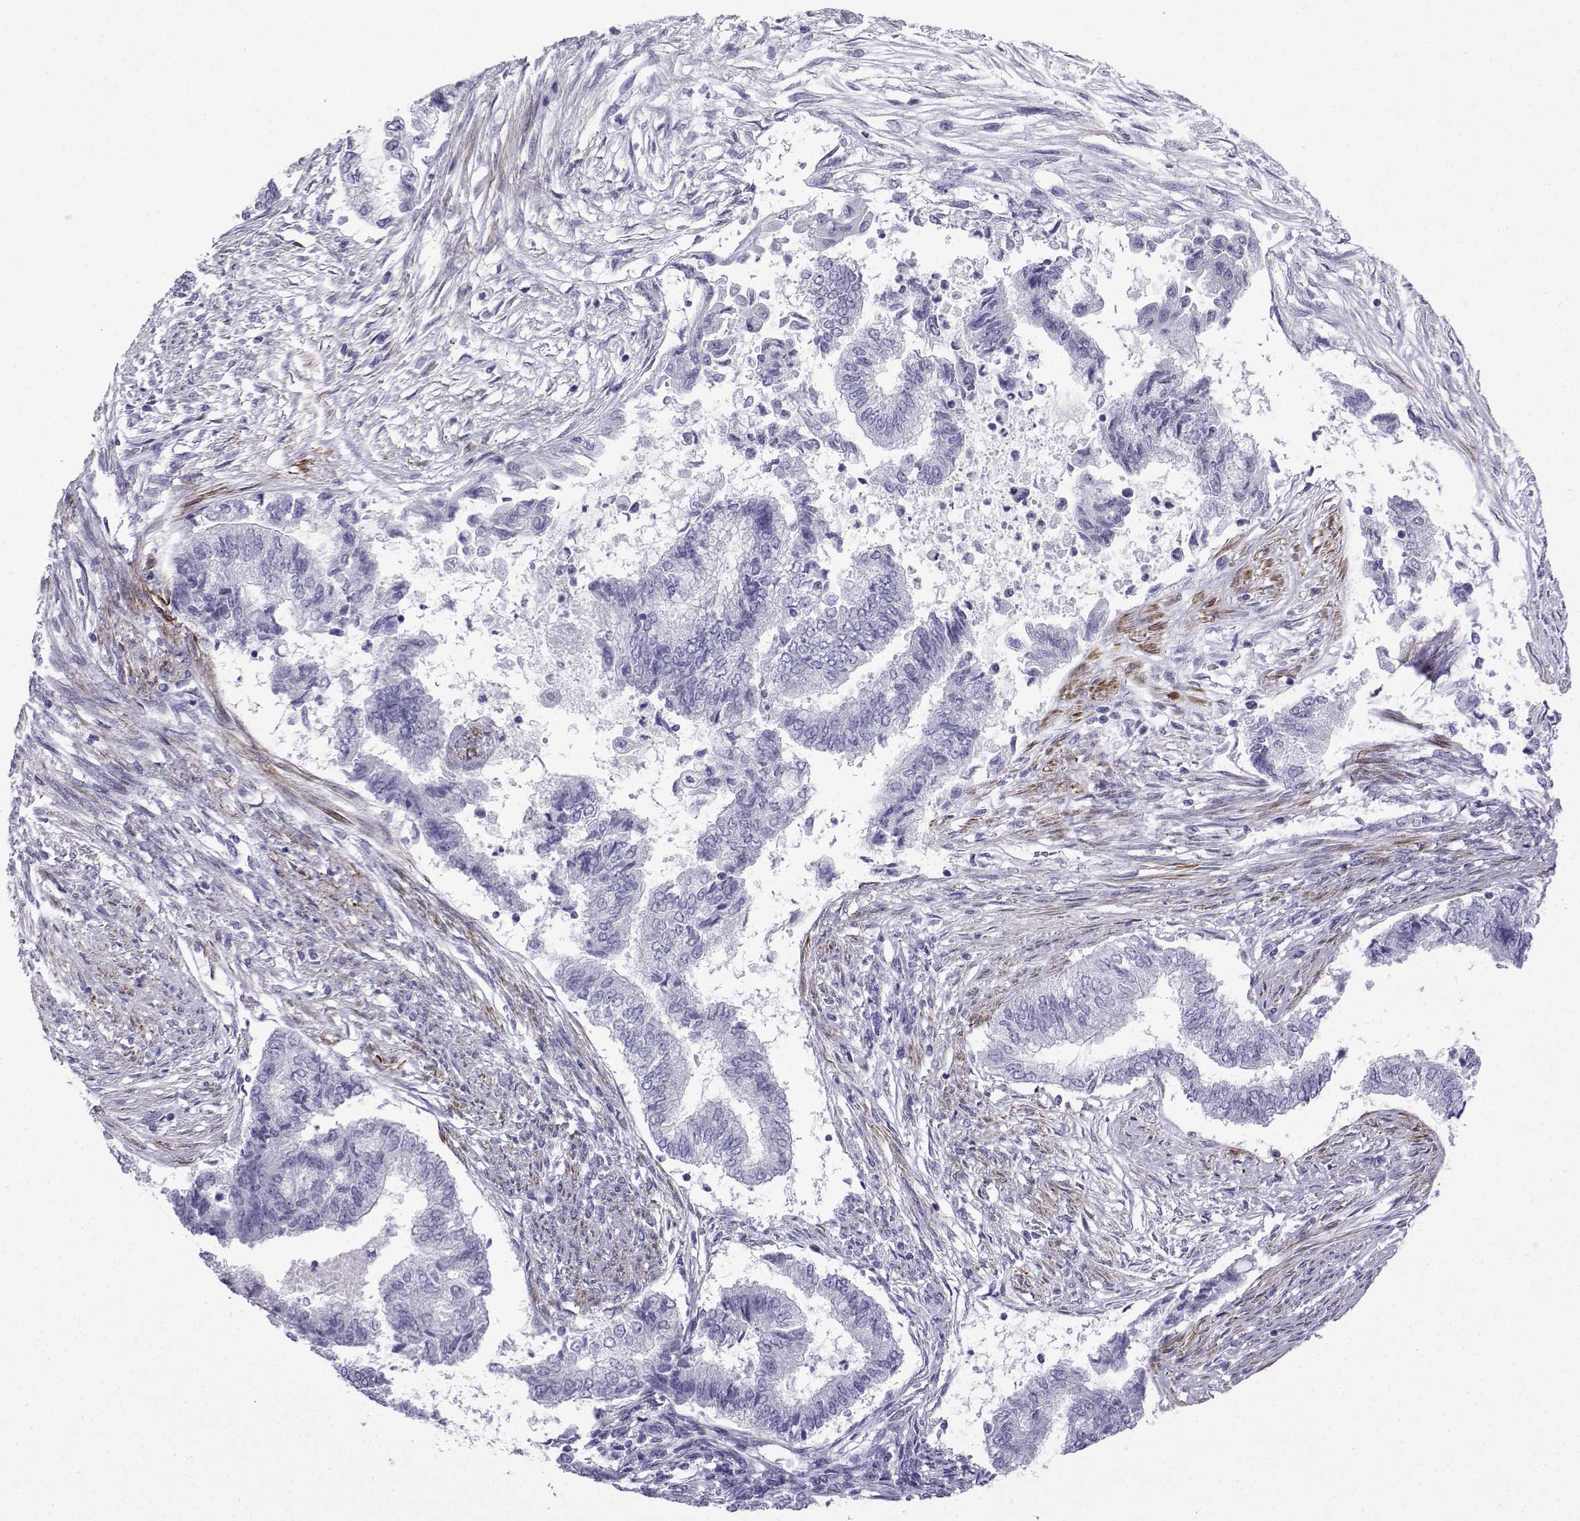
{"staining": {"intensity": "negative", "quantity": "none", "location": "none"}, "tissue": "endometrial cancer", "cell_type": "Tumor cells", "image_type": "cancer", "snomed": [{"axis": "morphology", "description": "Adenocarcinoma, NOS"}, {"axis": "topography", "description": "Endometrium"}], "caption": "Immunohistochemistry (IHC) of human endometrial adenocarcinoma displays no positivity in tumor cells.", "gene": "KCNF1", "patient": {"sex": "female", "age": 65}}